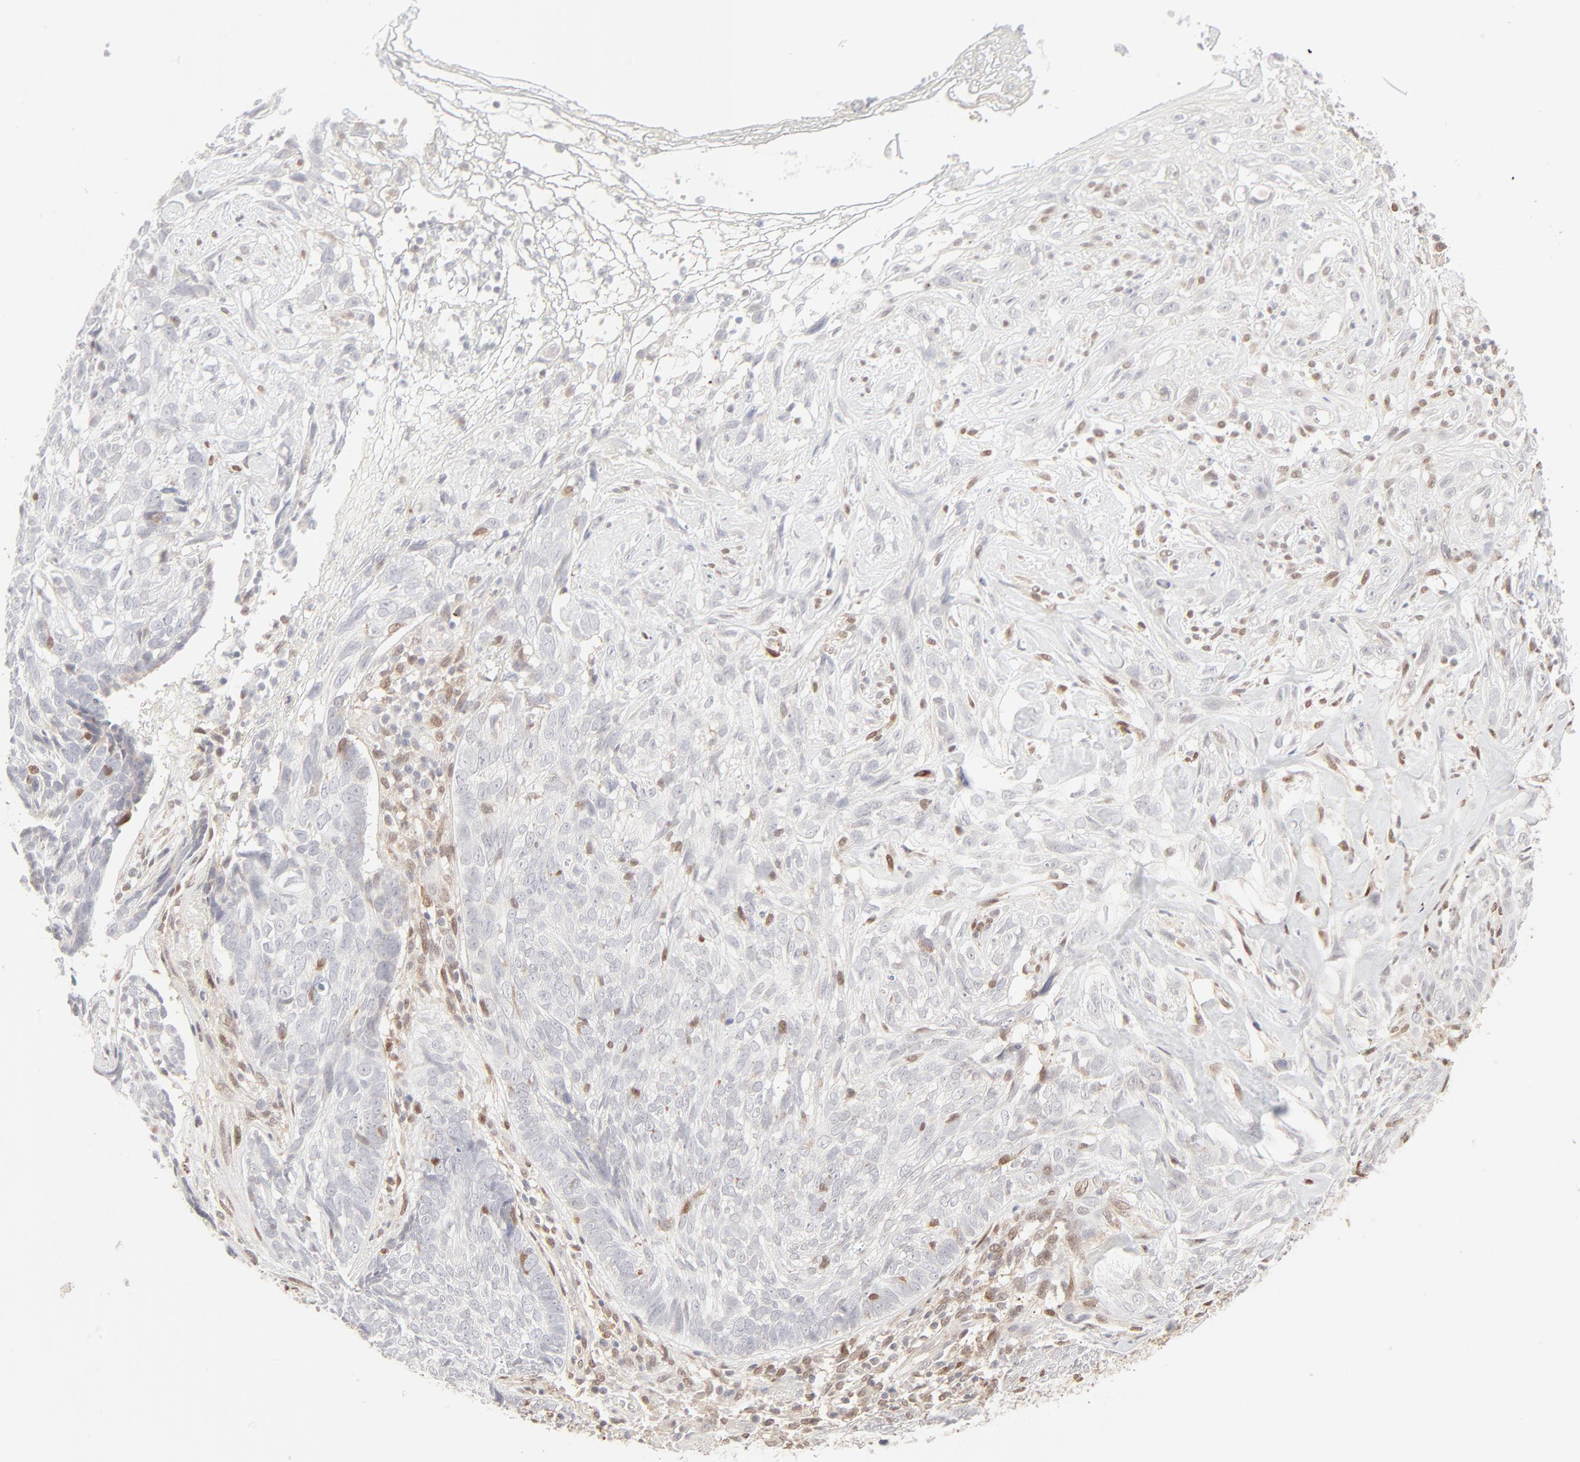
{"staining": {"intensity": "negative", "quantity": "none", "location": "none"}, "tissue": "skin cancer", "cell_type": "Tumor cells", "image_type": "cancer", "snomed": [{"axis": "morphology", "description": "Basal cell carcinoma"}, {"axis": "topography", "description": "Skin"}], "caption": "Immunohistochemistry (IHC) of human skin cancer (basal cell carcinoma) exhibits no staining in tumor cells.", "gene": "LGALS2", "patient": {"sex": "male", "age": 72}}